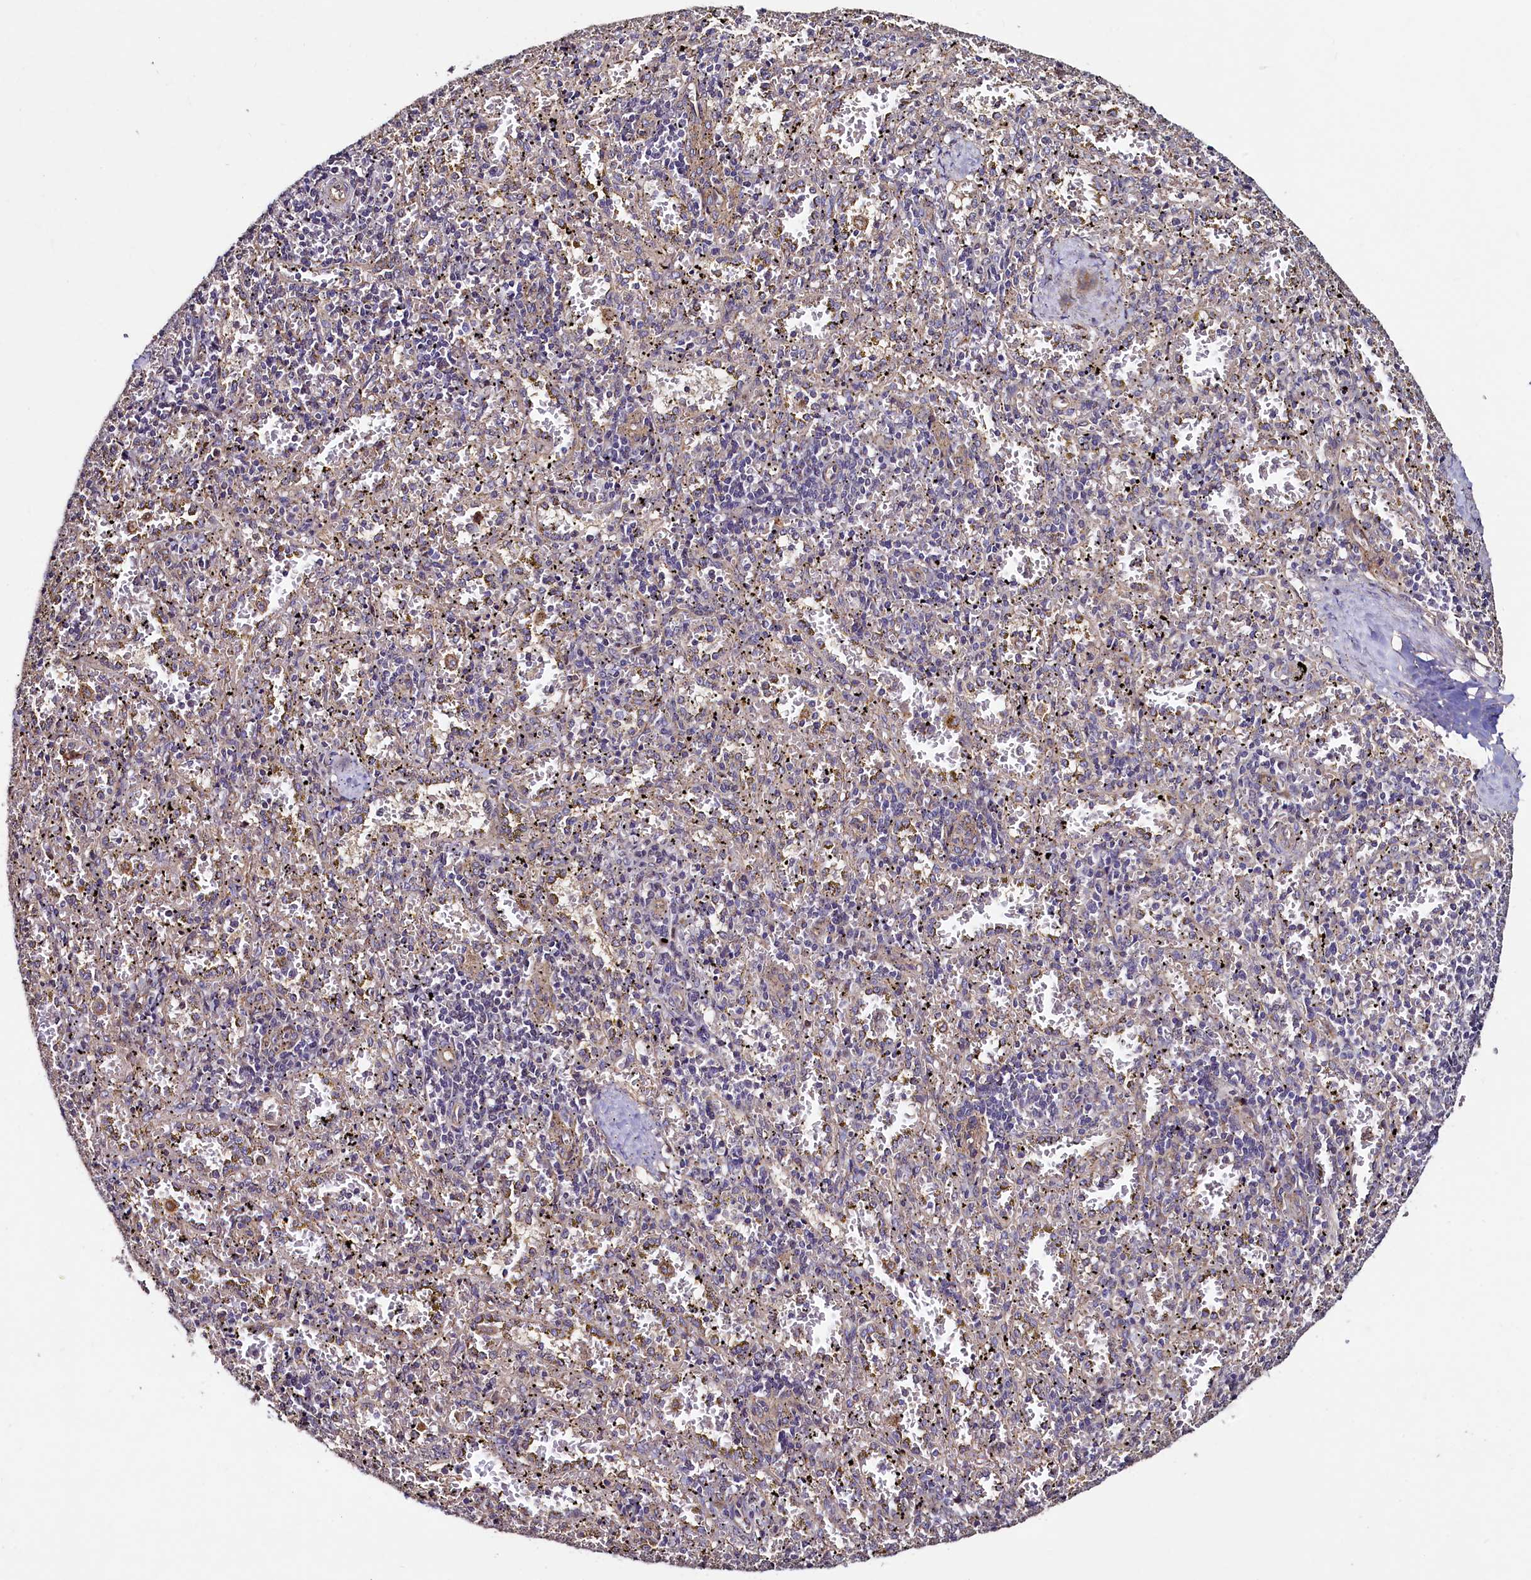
{"staining": {"intensity": "negative", "quantity": "none", "location": "none"}, "tissue": "spleen", "cell_type": "Cells in red pulp", "image_type": "normal", "snomed": [{"axis": "morphology", "description": "Normal tissue, NOS"}, {"axis": "topography", "description": "Spleen"}], "caption": "The image reveals no significant expression in cells in red pulp of spleen.", "gene": "PALM", "patient": {"sex": "male", "age": 11}}